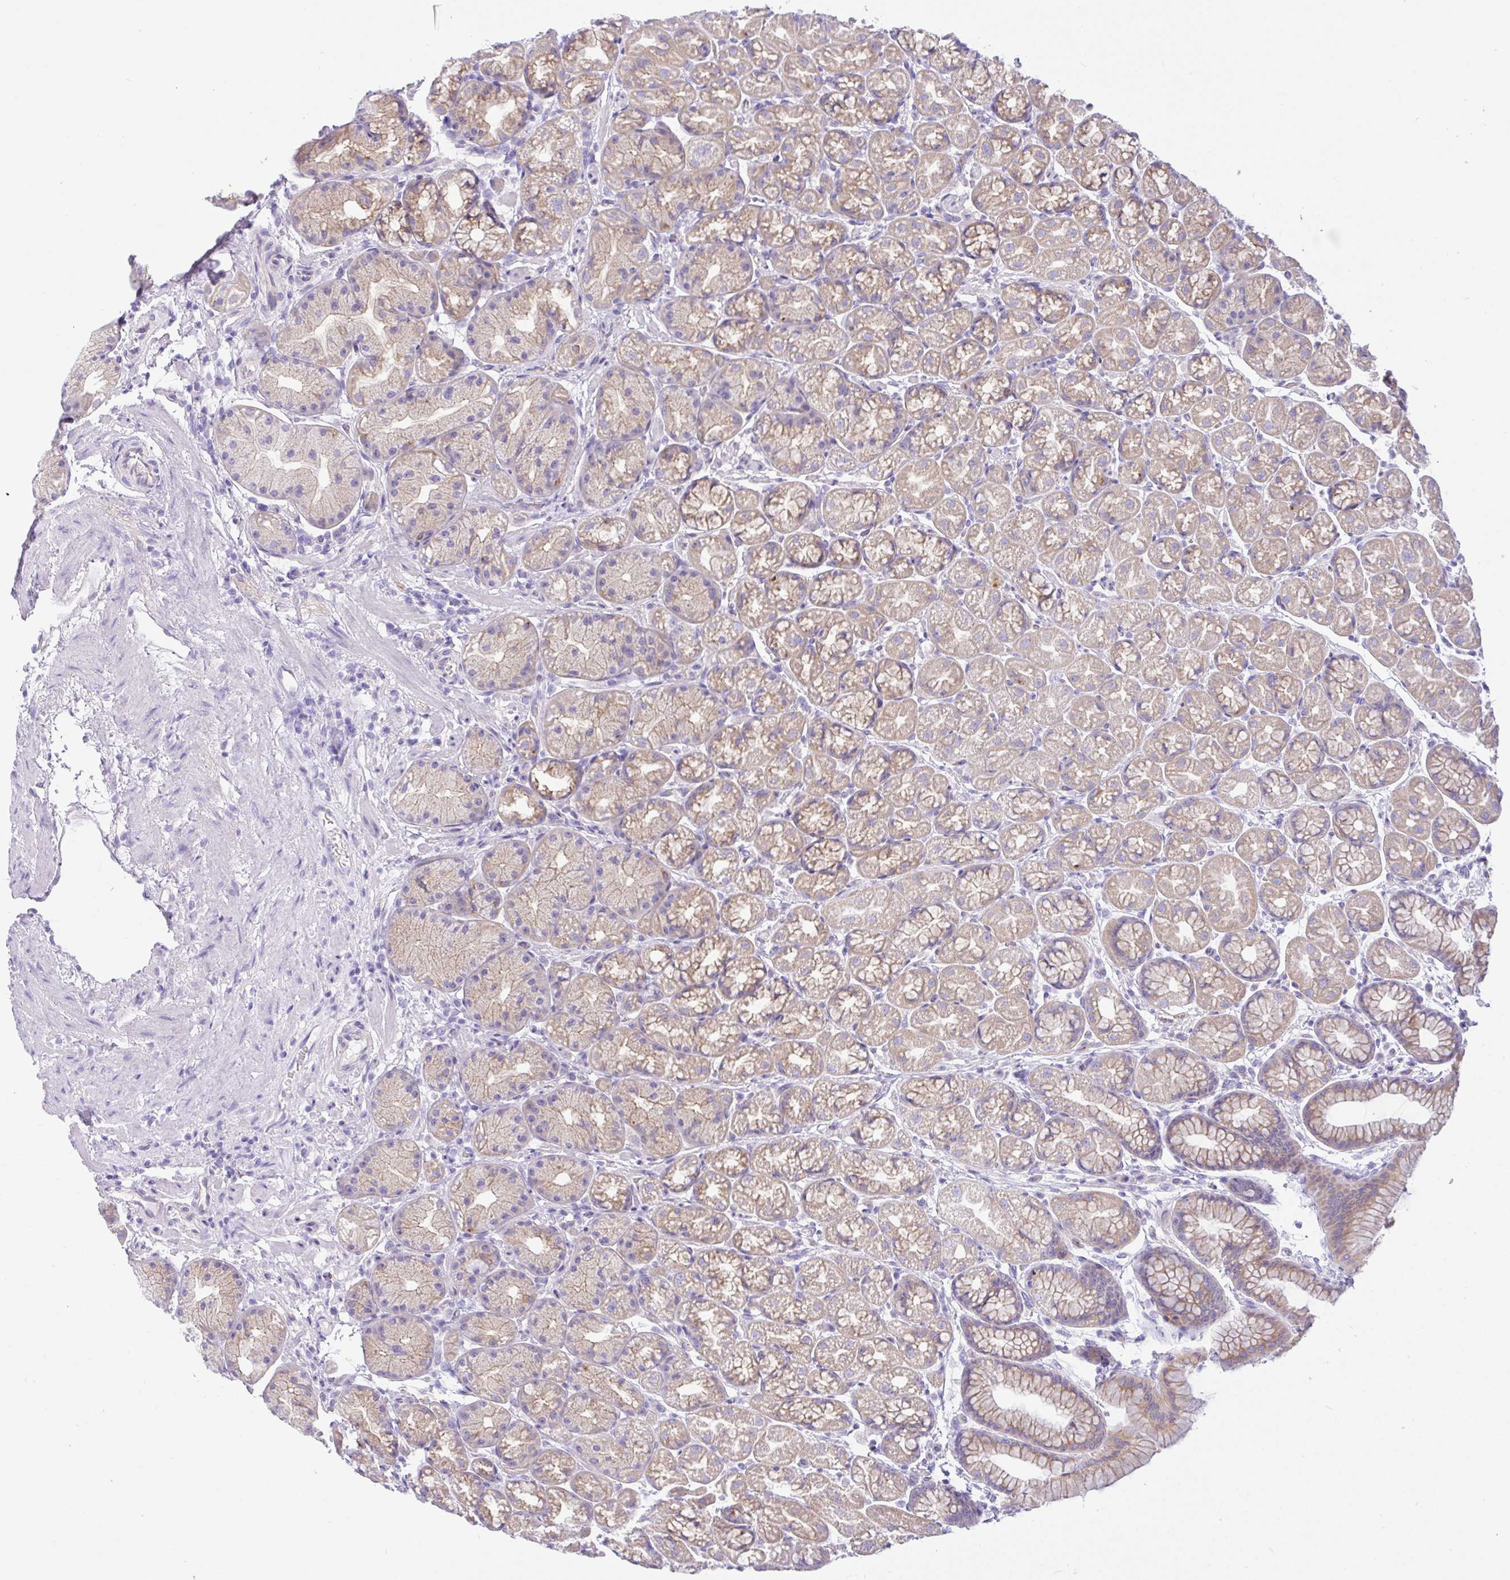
{"staining": {"intensity": "moderate", "quantity": "25%-75%", "location": "cytoplasmic/membranous"}, "tissue": "stomach", "cell_type": "Glandular cells", "image_type": "normal", "snomed": [{"axis": "morphology", "description": "Normal tissue, NOS"}, {"axis": "topography", "description": "Stomach, lower"}], "caption": "Immunohistochemistry photomicrograph of benign stomach stained for a protein (brown), which reveals medium levels of moderate cytoplasmic/membranous staining in approximately 25%-75% of glandular cells.", "gene": "FAM177A1", "patient": {"sex": "male", "age": 67}}